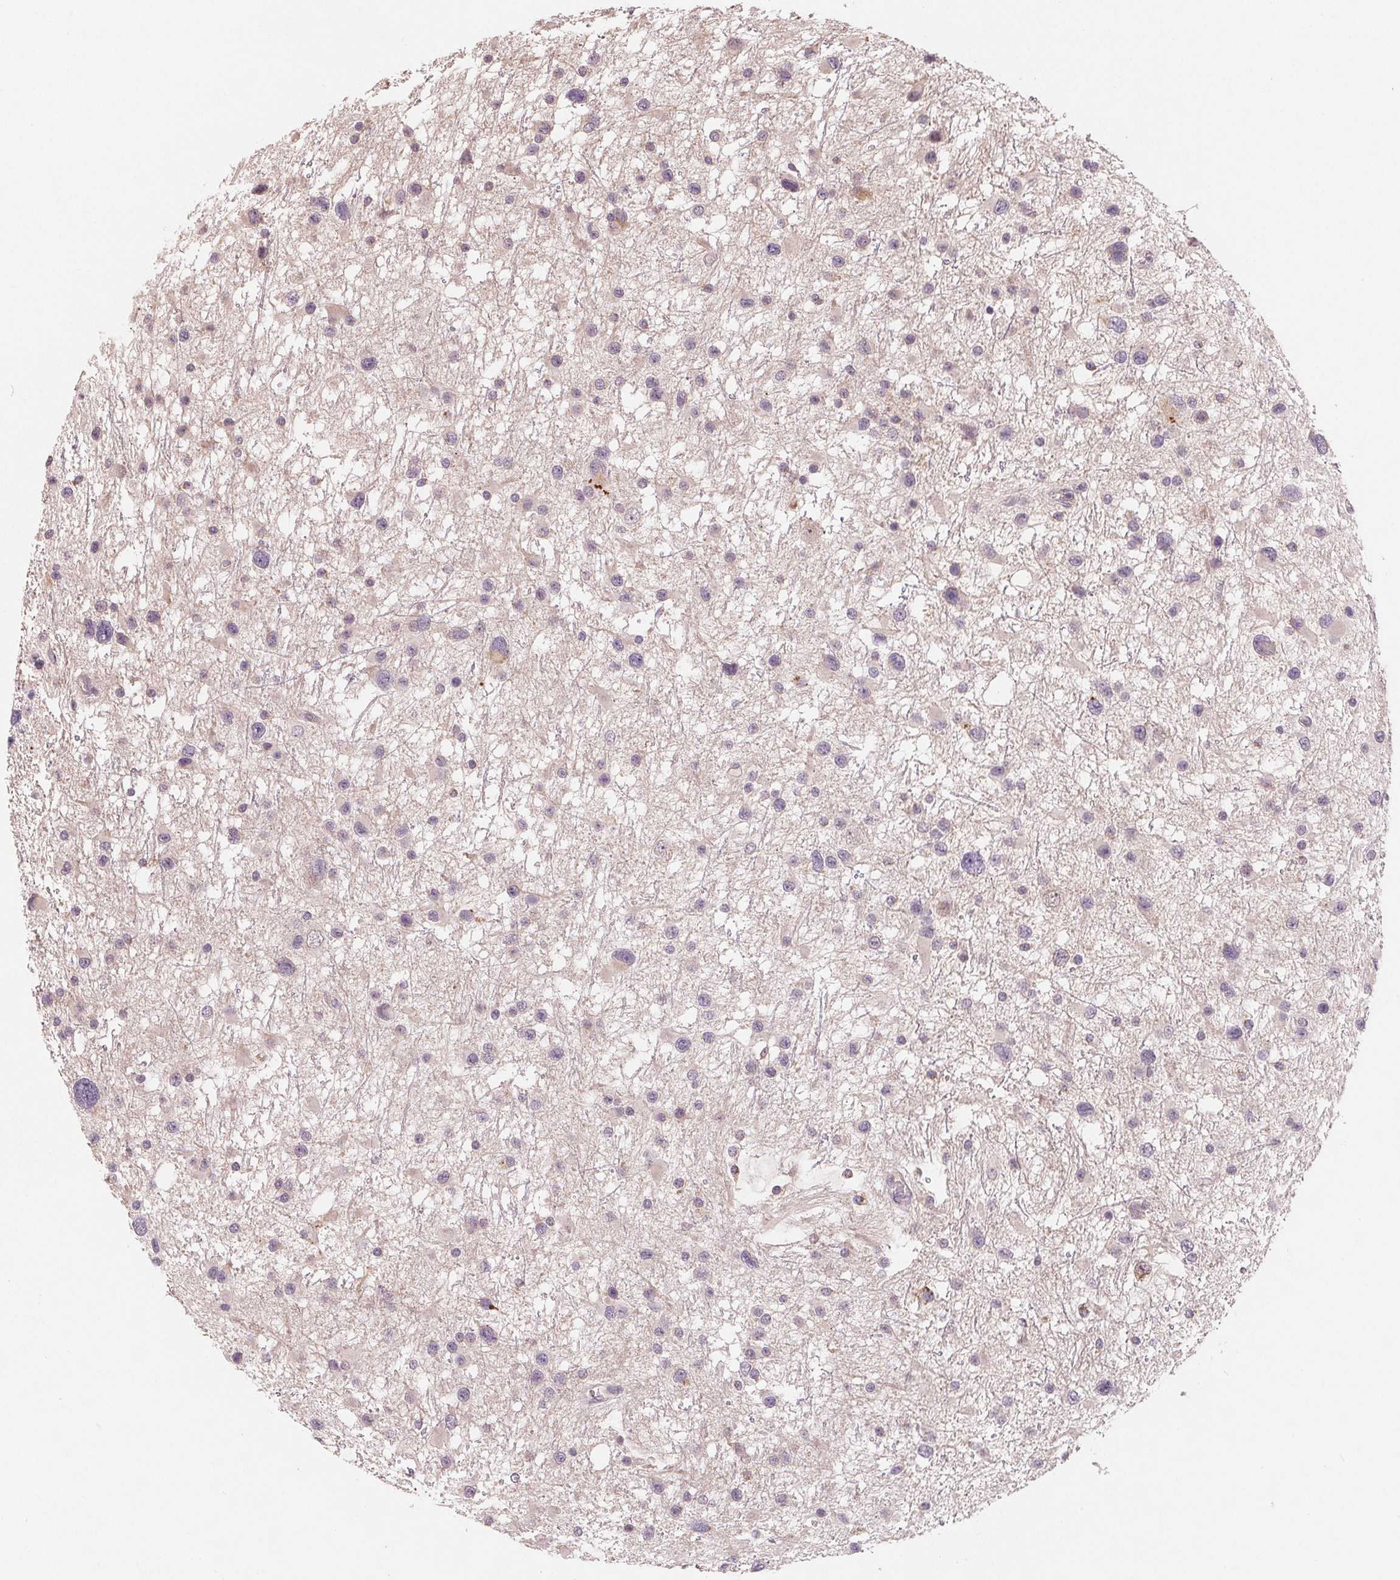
{"staining": {"intensity": "negative", "quantity": "none", "location": "none"}, "tissue": "glioma", "cell_type": "Tumor cells", "image_type": "cancer", "snomed": [{"axis": "morphology", "description": "Glioma, malignant, Low grade"}, {"axis": "topography", "description": "Brain"}], "caption": "This image is of glioma stained with immunohistochemistry (IHC) to label a protein in brown with the nuclei are counter-stained blue. There is no positivity in tumor cells.", "gene": "AQP8", "patient": {"sex": "female", "age": 32}}